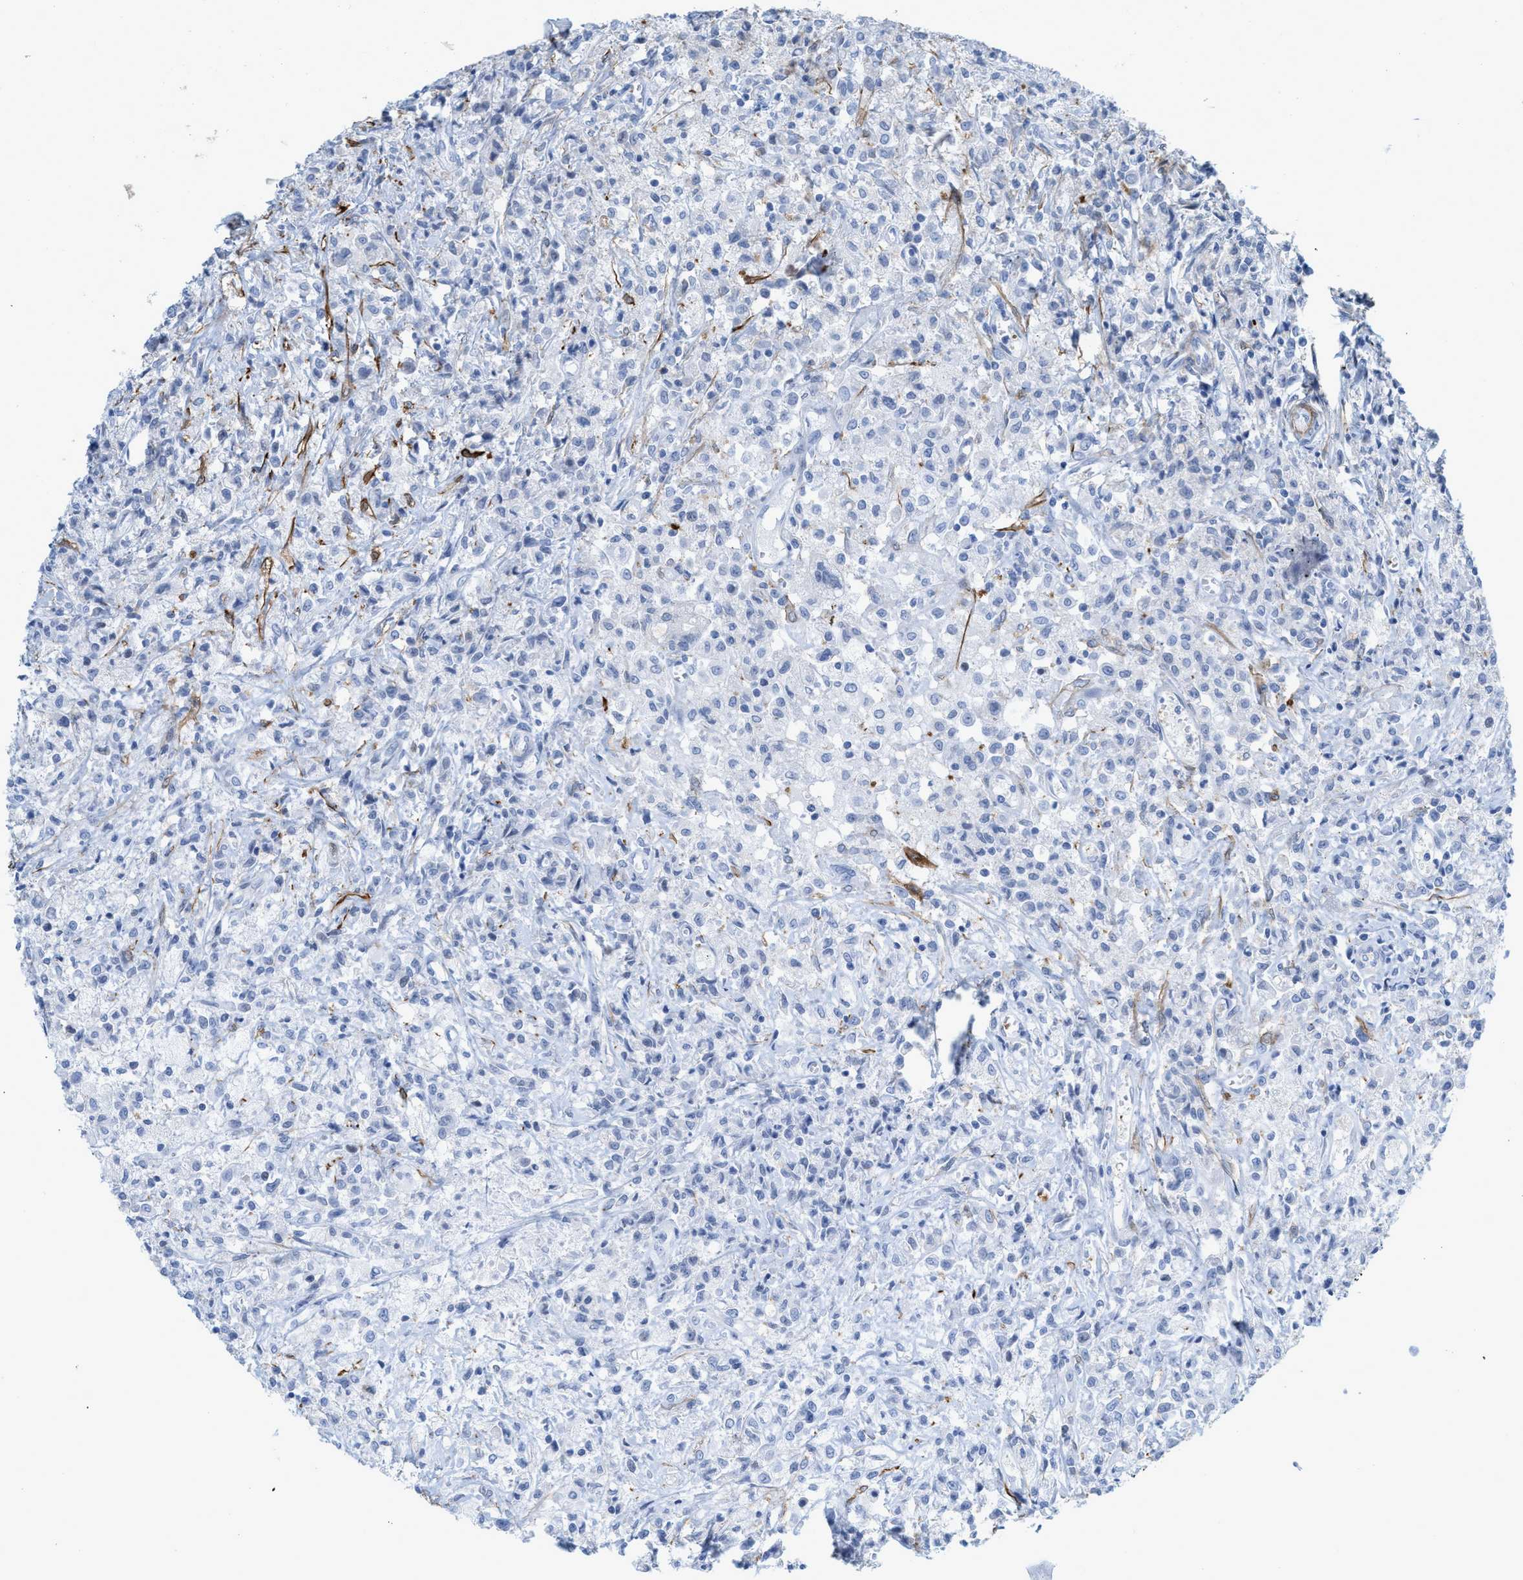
{"staining": {"intensity": "negative", "quantity": "none", "location": "none"}, "tissue": "testis cancer", "cell_type": "Tumor cells", "image_type": "cancer", "snomed": [{"axis": "morphology", "description": "Carcinoma, Embryonal, NOS"}, {"axis": "topography", "description": "Testis"}], "caption": "Tumor cells are negative for protein expression in human testis cancer (embryonal carcinoma). Nuclei are stained in blue.", "gene": "TAGLN", "patient": {"sex": "male", "age": 2}}